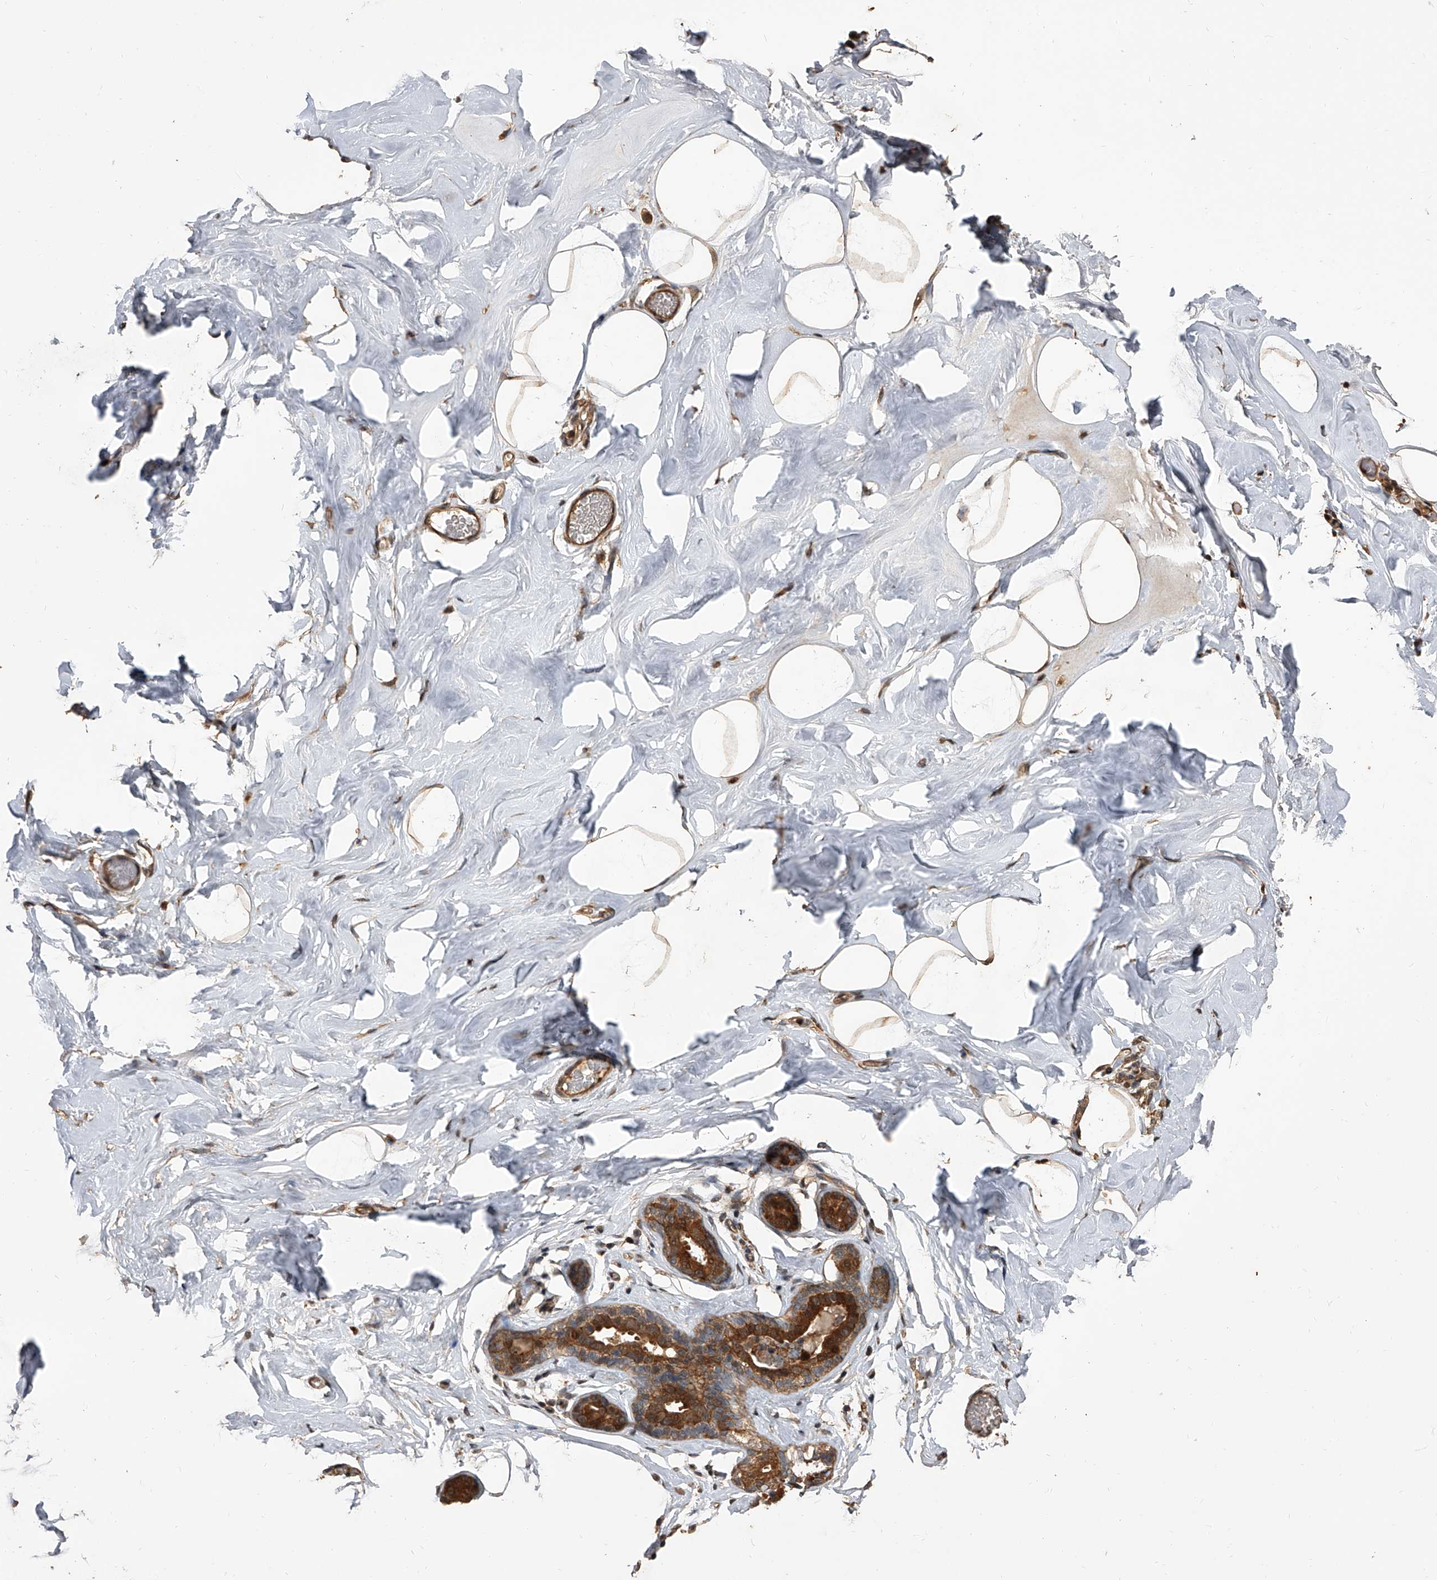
{"staining": {"intensity": "negative", "quantity": "none", "location": "none"}, "tissue": "adipose tissue", "cell_type": "Adipocytes", "image_type": "normal", "snomed": [{"axis": "morphology", "description": "Normal tissue, NOS"}, {"axis": "morphology", "description": "Fibrosis, NOS"}, {"axis": "topography", "description": "Breast"}, {"axis": "topography", "description": "Adipose tissue"}], "caption": "Immunohistochemical staining of normal human adipose tissue displays no significant expression in adipocytes.", "gene": "LTV1", "patient": {"sex": "female", "age": 39}}